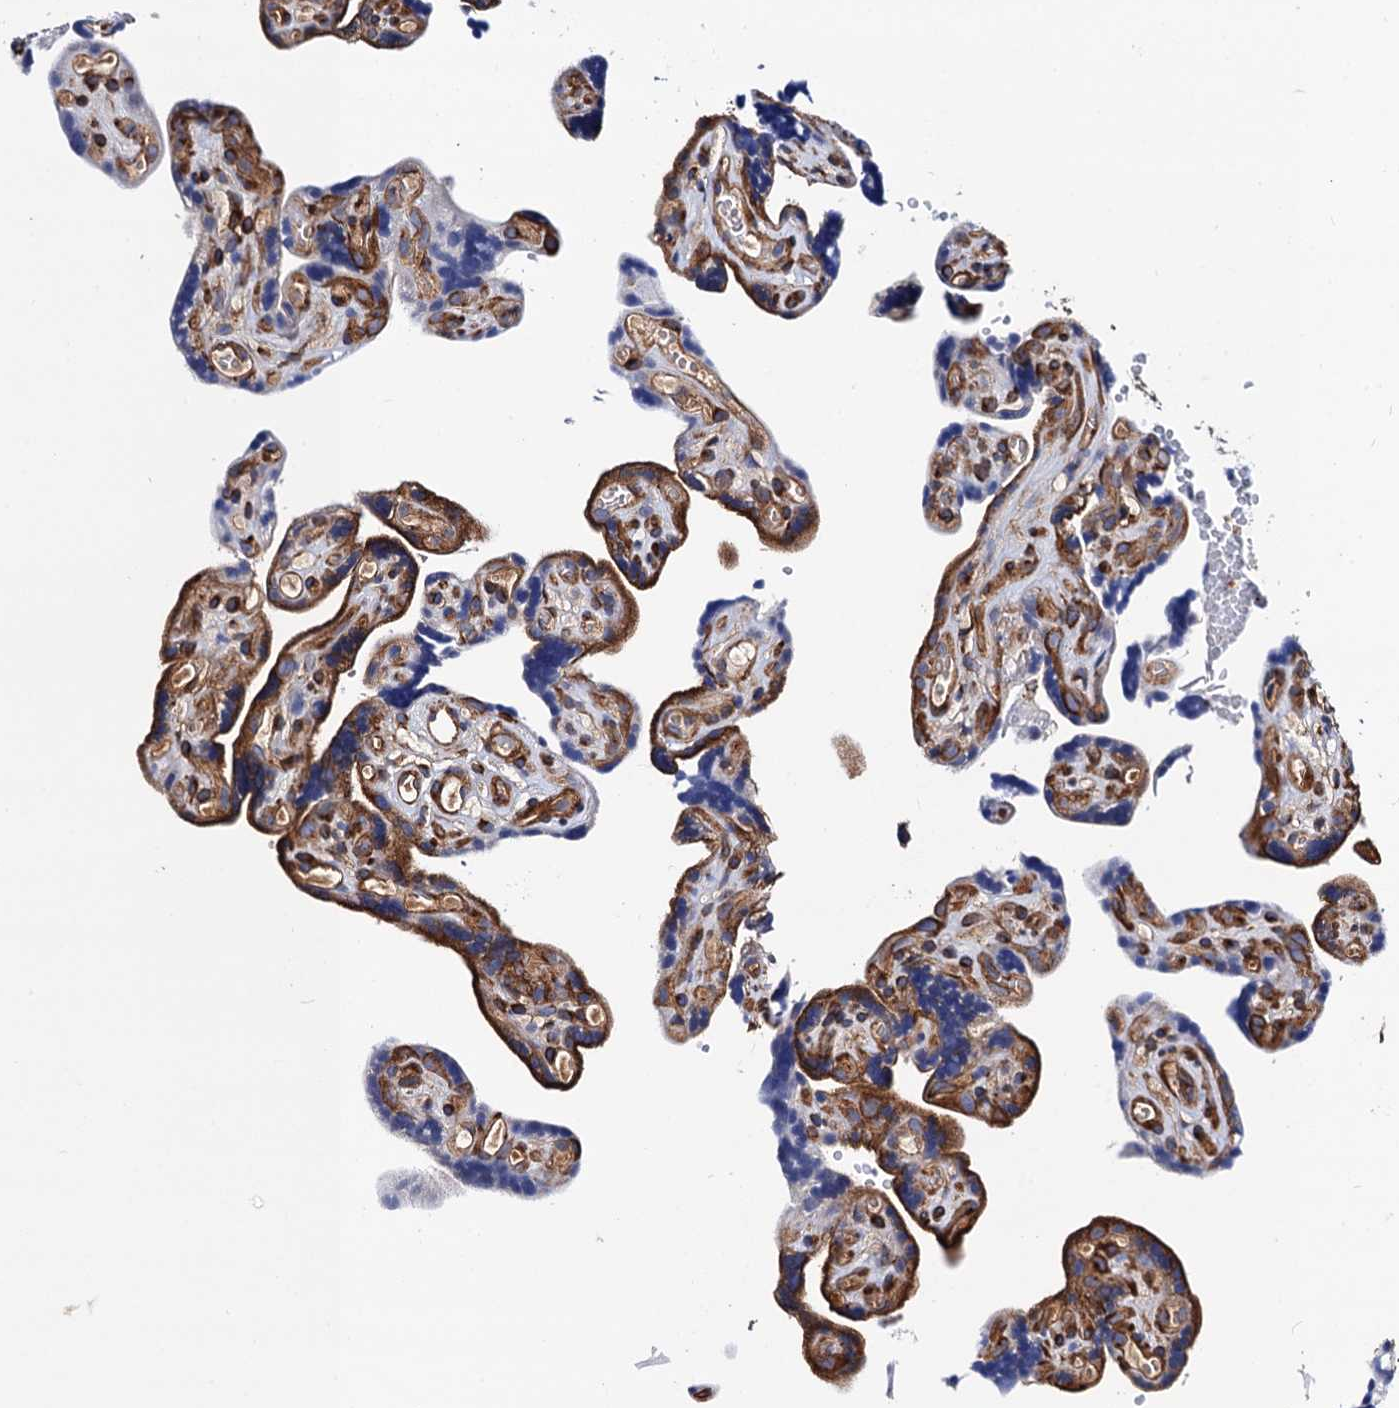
{"staining": {"intensity": "strong", "quantity": ">75%", "location": "cytoplasmic/membranous"}, "tissue": "placenta", "cell_type": "Decidual cells", "image_type": "normal", "snomed": [{"axis": "morphology", "description": "Normal tissue, NOS"}, {"axis": "topography", "description": "Placenta"}], "caption": "The image displays staining of unremarkable placenta, revealing strong cytoplasmic/membranous protein staining (brown color) within decidual cells.", "gene": "ZDHHC18", "patient": {"sex": "female", "age": 30}}